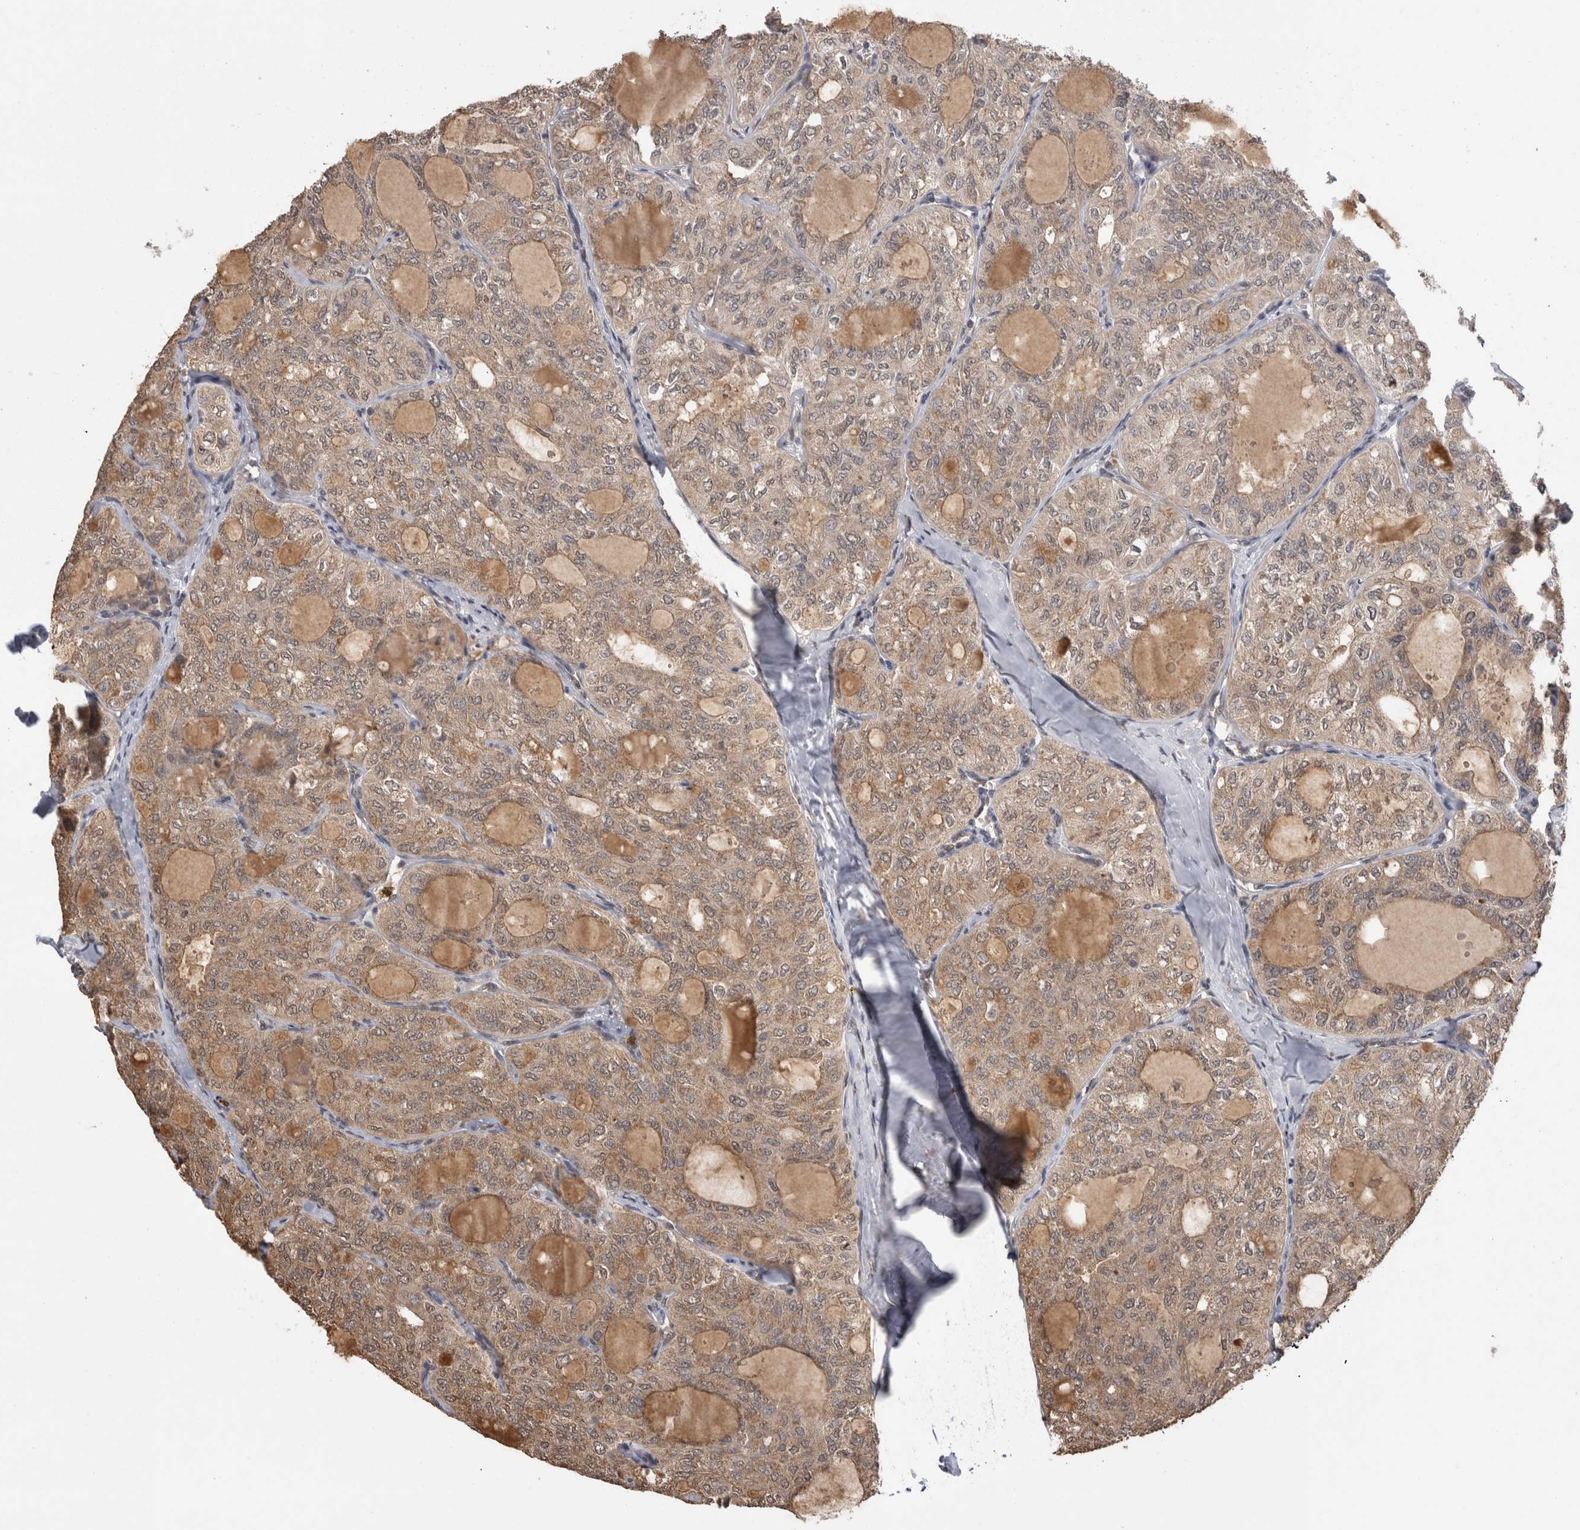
{"staining": {"intensity": "weak", "quantity": ">75%", "location": "cytoplasmic/membranous"}, "tissue": "thyroid cancer", "cell_type": "Tumor cells", "image_type": "cancer", "snomed": [{"axis": "morphology", "description": "Follicular adenoma carcinoma, NOS"}, {"axis": "topography", "description": "Thyroid gland"}], "caption": "Follicular adenoma carcinoma (thyroid) stained for a protein (brown) displays weak cytoplasmic/membranous positive positivity in about >75% of tumor cells.", "gene": "PAK4", "patient": {"sex": "male", "age": 75}}